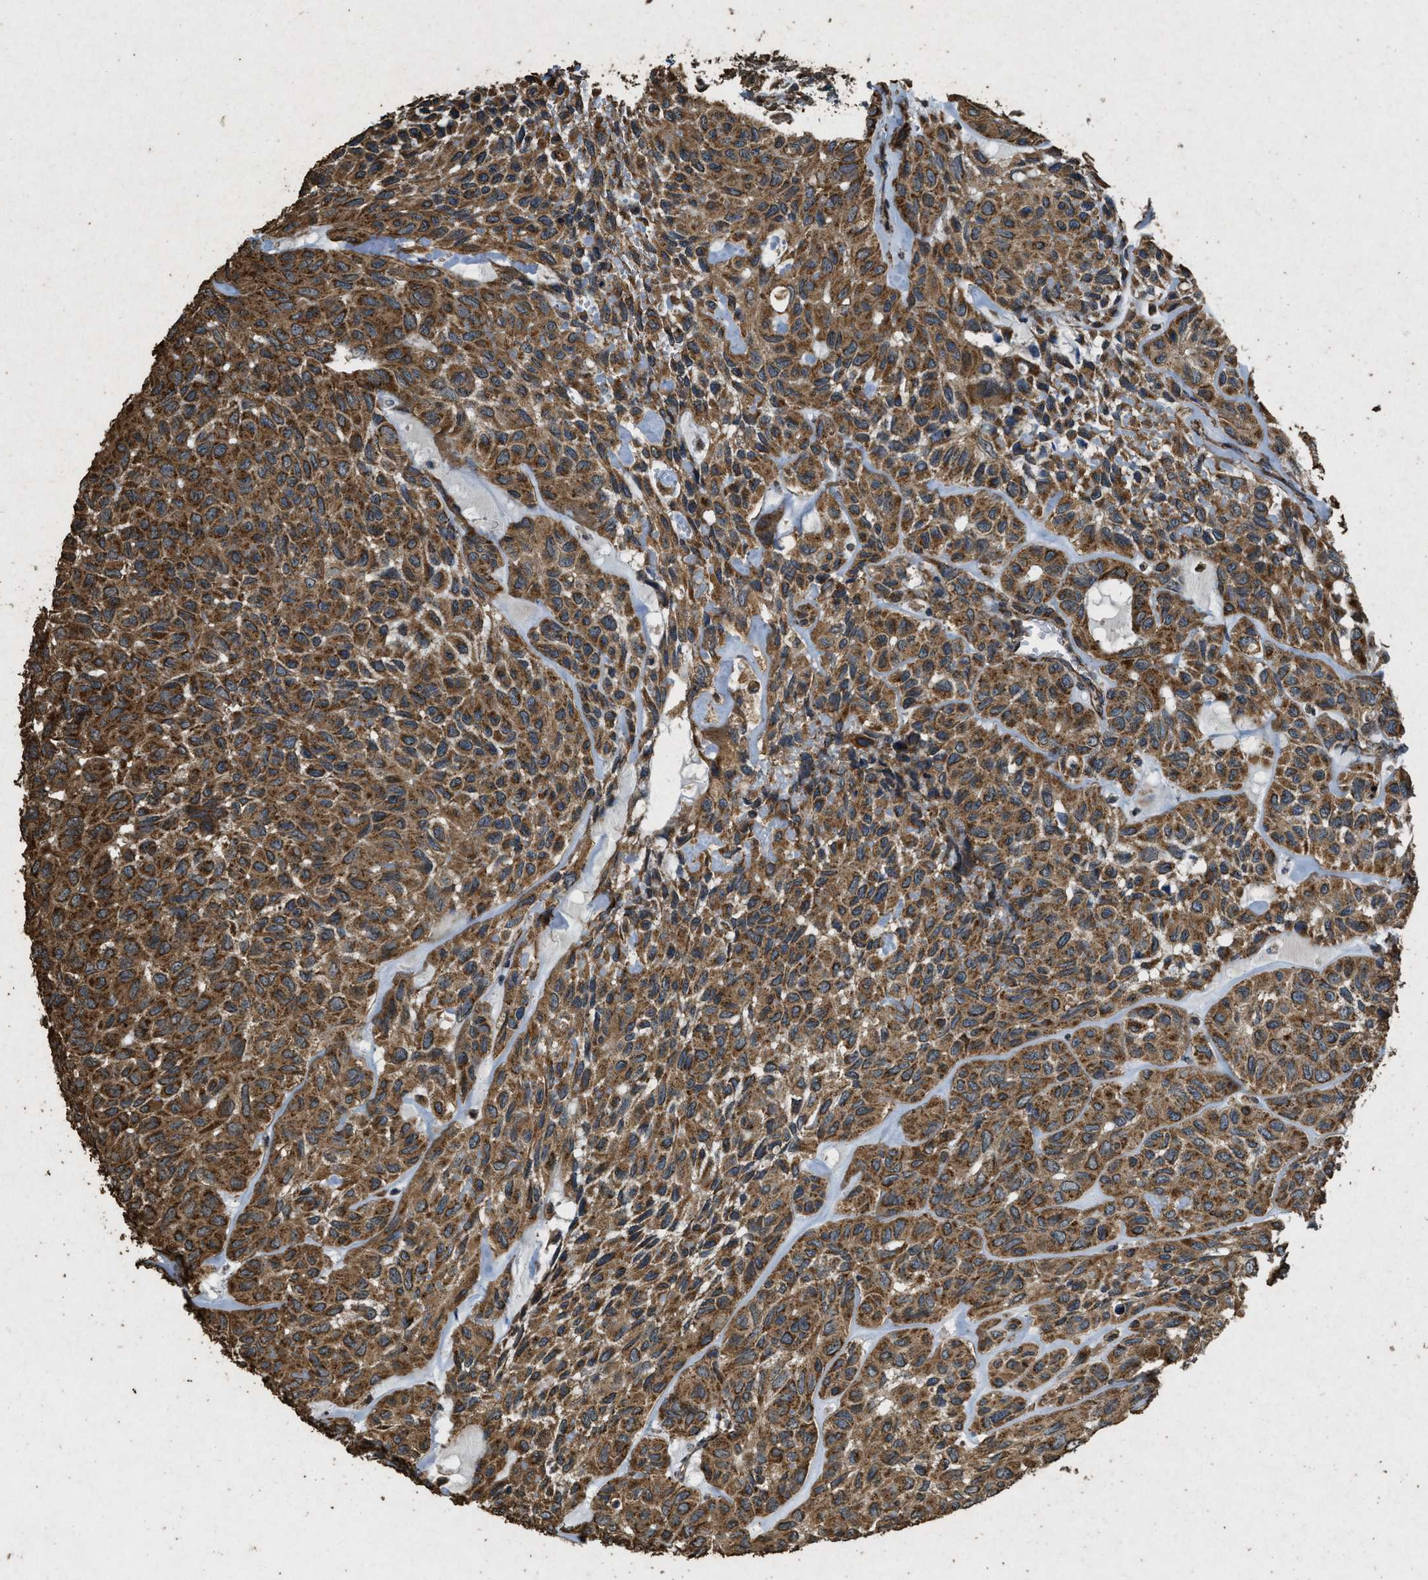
{"staining": {"intensity": "strong", "quantity": ">75%", "location": "cytoplasmic/membranous"}, "tissue": "head and neck cancer", "cell_type": "Tumor cells", "image_type": "cancer", "snomed": [{"axis": "morphology", "description": "Adenocarcinoma, NOS"}, {"axis": "topography", "description": "Salivary gland, NOS"}, {"axis": "topography", "description": "Head-Neck"}], "caption": "Head and neck adenocarcinoma was stained to show a protein in brown. There is high levels of strong cytoplasmic/membranous staining in approximately >75% of tumor cells.", "gene": "CYRIA", "patient": {"sex": "female", "age": 76}}